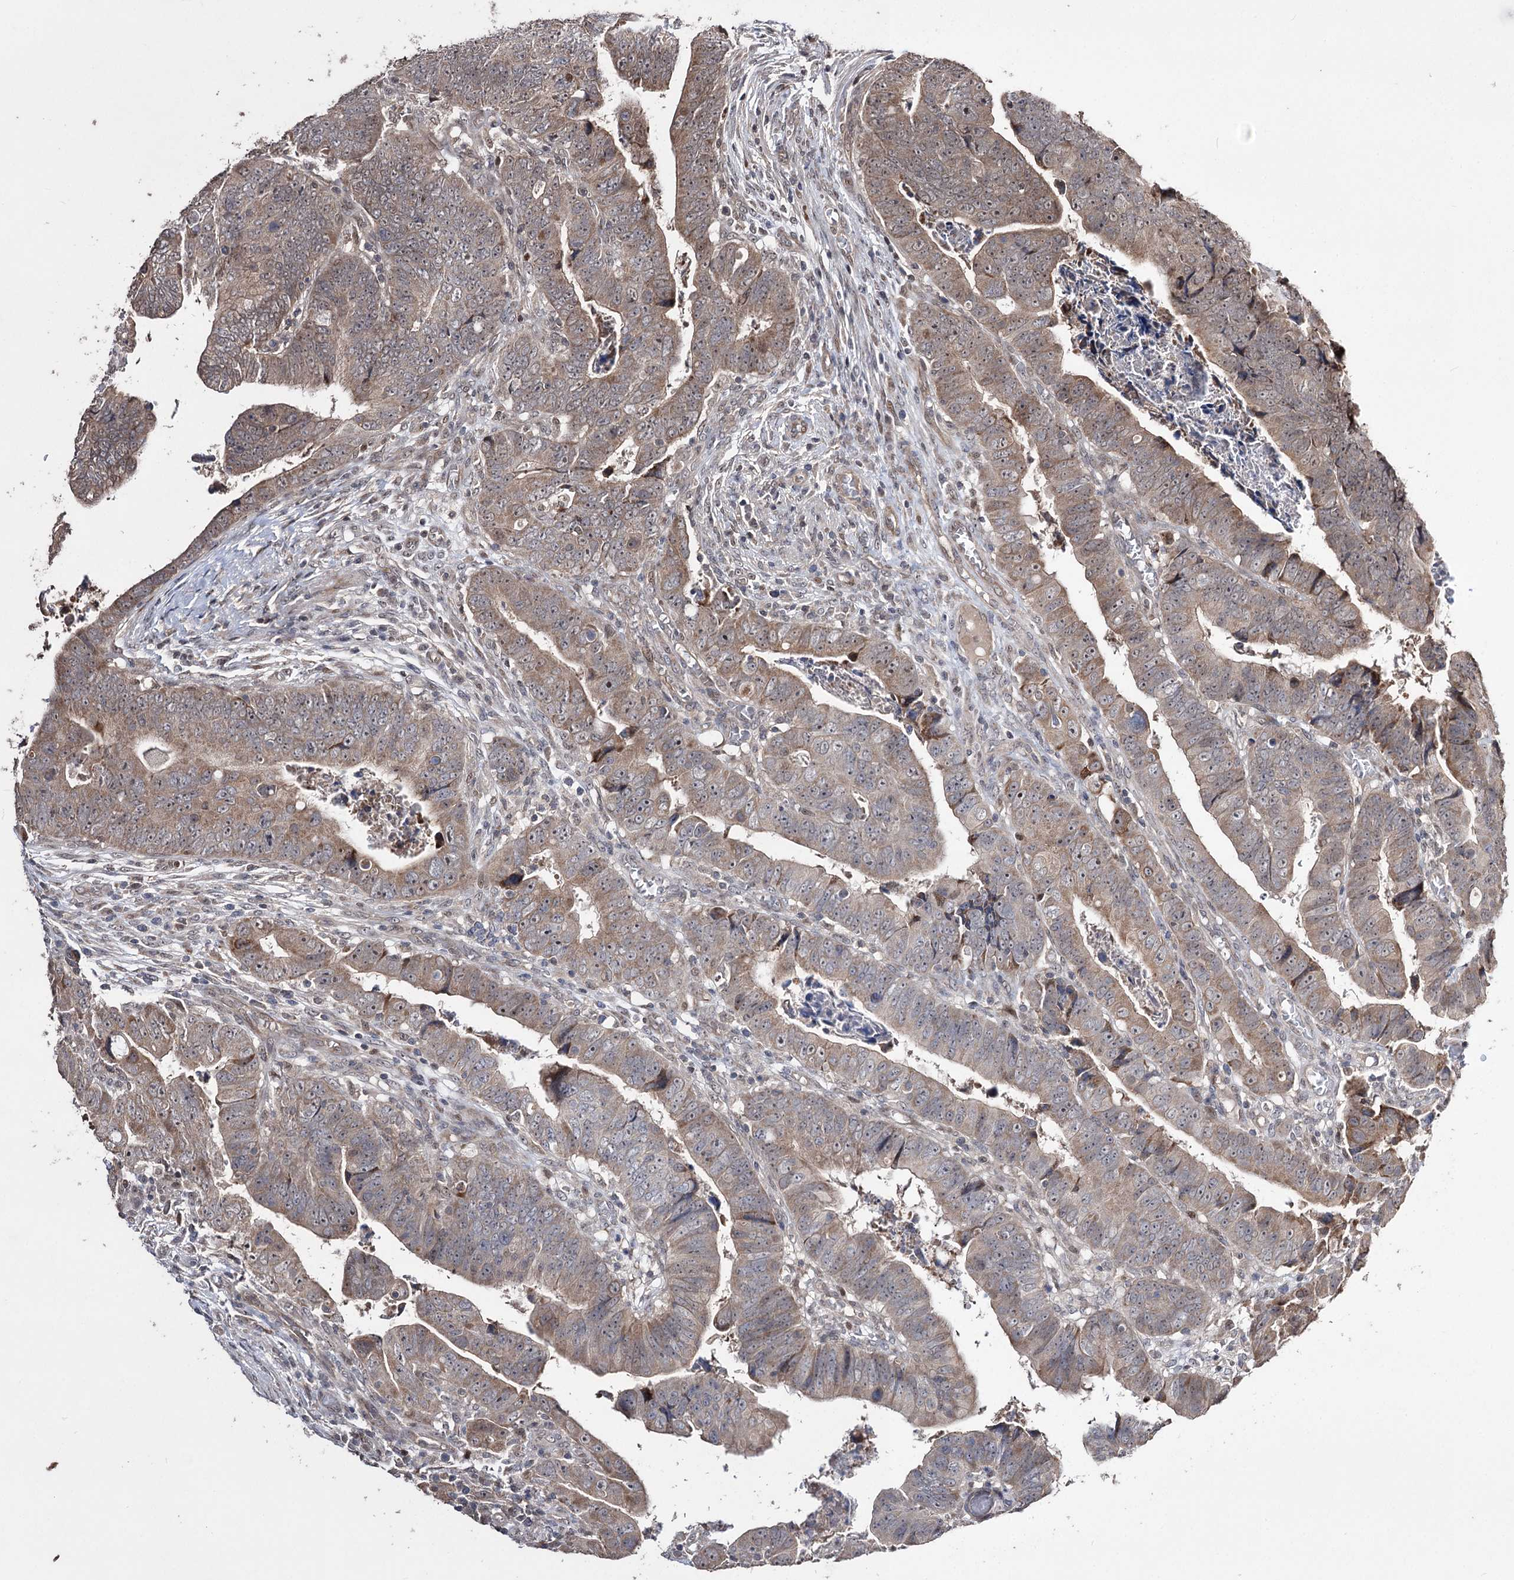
{"staining": {"intensity": "moderate", "quantity": ">75%", "location": "cytoplasmic/membranous"}, "tissue": "colorectal cancer", "cell_type": "Tumor cells", "image_type": "cancer", "snomed": [{"axis": "morphology", "description": "Normal tissue, NOS"}, {"axis": "morphology", "description": "Adenocarcinoma, NOS"}, {"axis": "topography", "description": "Rectum"}], "caption": "Immunohistochemistry (IHC) image of human adenocarcinoma (colorectal) stained for a protein (brown), which shows medium levels of moderate cytoplasmic/membranous positivity in about >75% of tumor cells.", "gene": "CPNE8", "patient": {"sex": "female", "age": 65}}